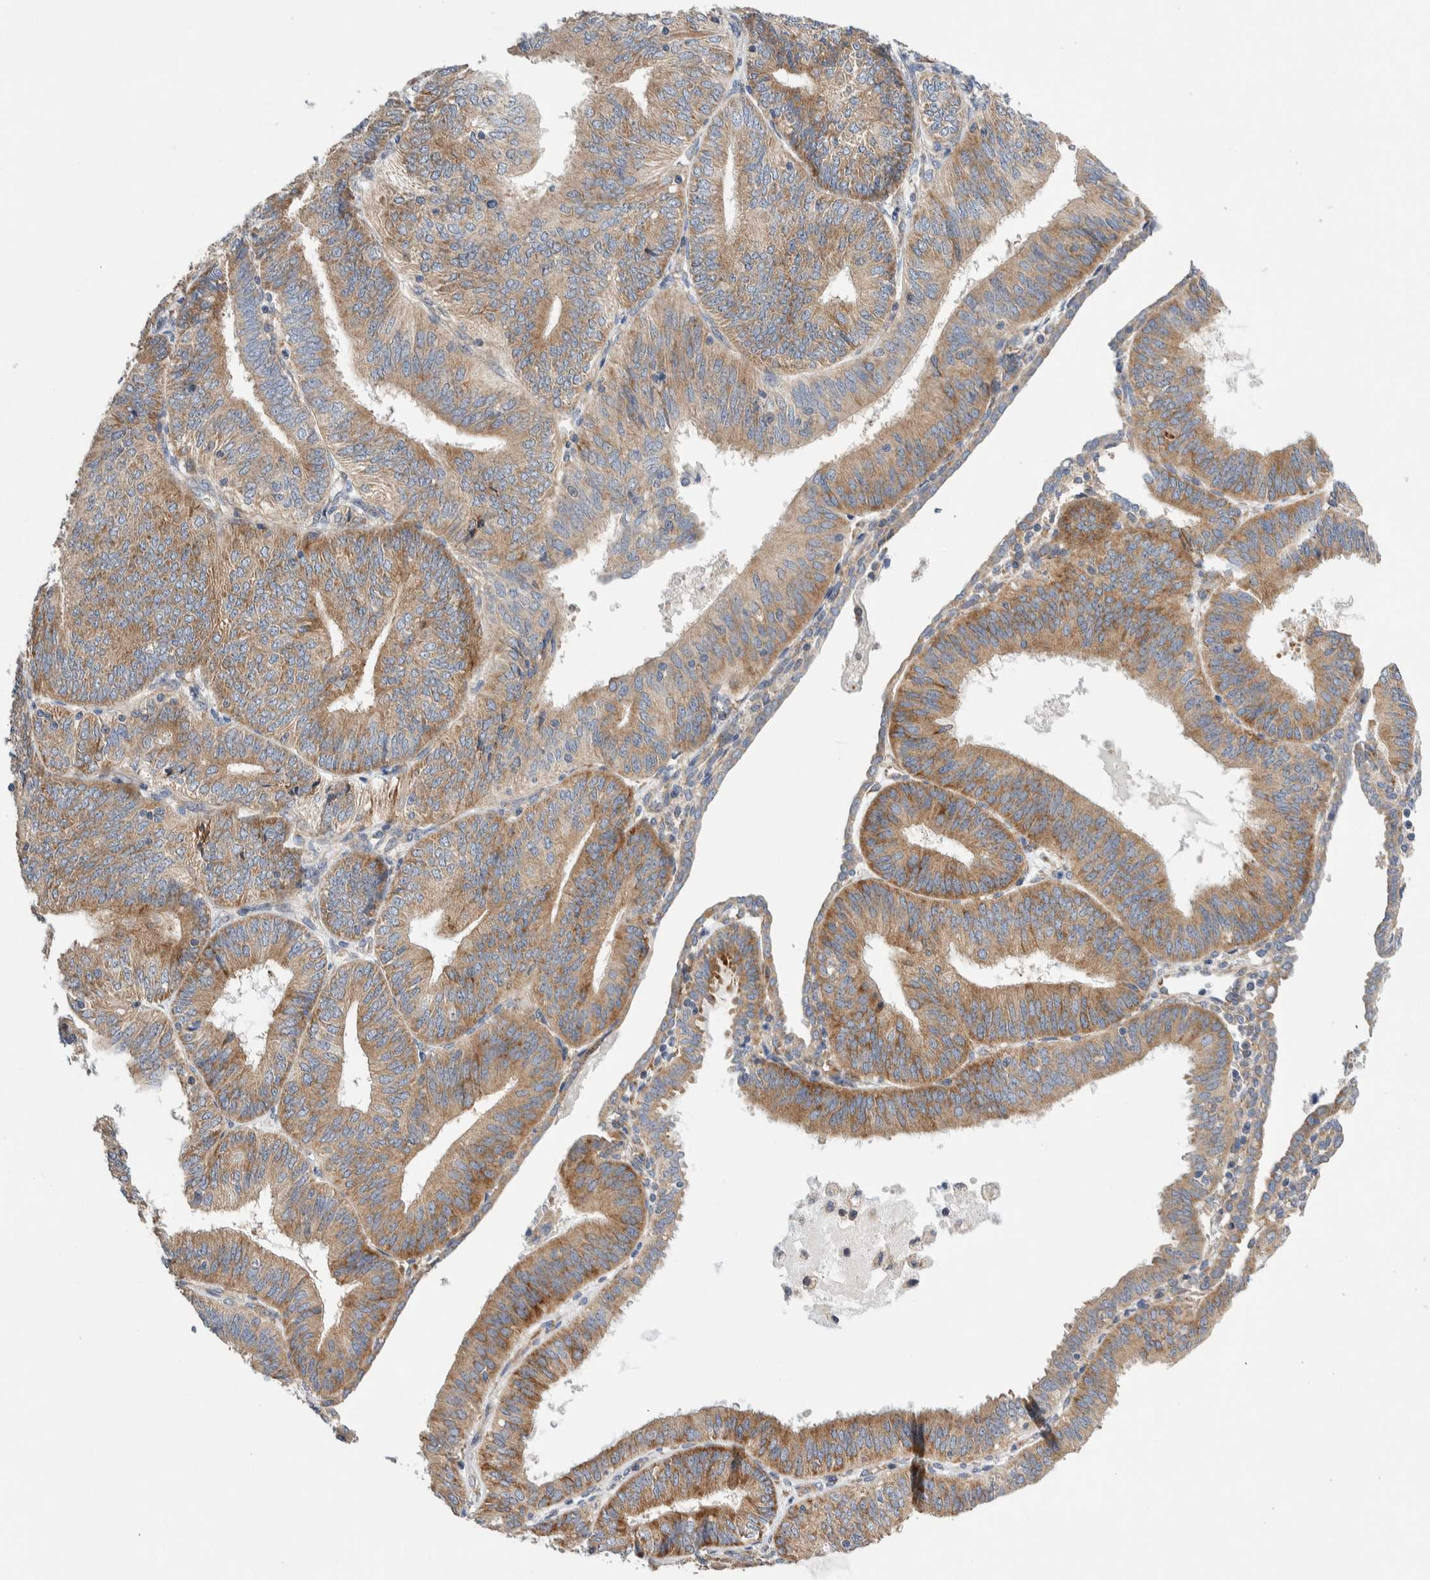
{"staining": {"intensity": "moderate", "quantity": ">75%", "location": "cytoplasmic/membranous"}, "tissue": "endometrial cancer", "cell_type": "Tumor cells", "image_type": "cancer", "snomed": [{"axis": "morphology", "description": "Adenocarcinoma, NOS"}, {"axis": "topography", "description": "Endometrium"}], "caption": "Immunohistochemistry (DAB (3,3'-diaminobenzidine)) staining of endometrial cancer demonstrates moderate cytoplasmic/membranous protein staining in about >75% of tumor cells.", "gene": "RACK1", "patient": {"sex": "female", "age": 58}}